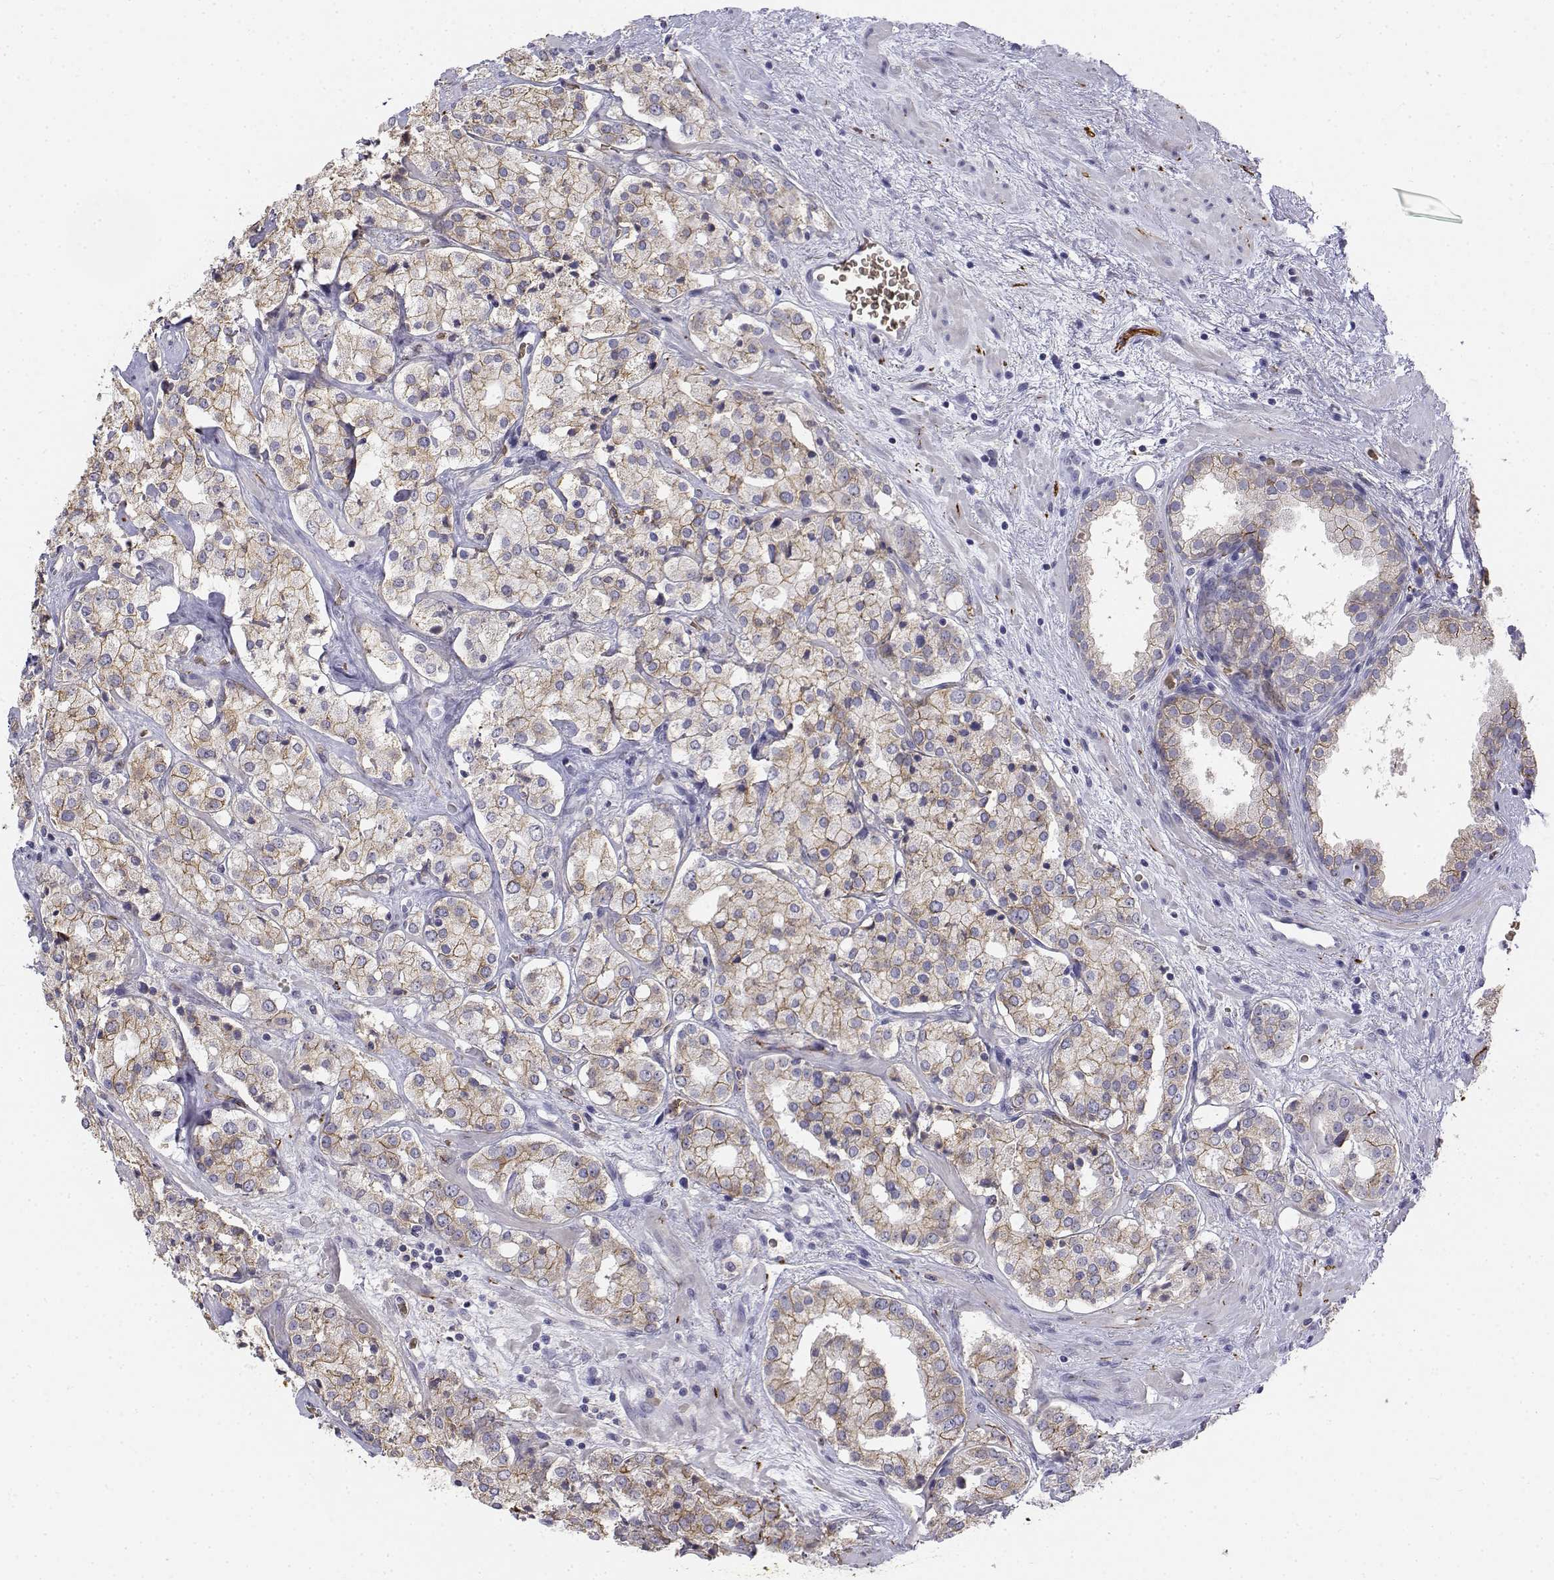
{"staining": {"intensity": "weak", "quantity": "25%-75%", "location": "cytoplasmic/membranous"}, "tissue": "prostate cancer", "cell_type": "Tumor cells", "image_type": "cancer", "snomed": [{"axis": "morphology", "description": "Adenocarcinoma, NOS"}, {"axis": "topography", "description": "Prostate"}], "caption": "Weak cytoplasmic/membranous positivity is identified in approximately 25%-75% of tumor cells in adenocarcinoma (prostate).", "gene": "CADM1", "patient": {"sex": "male", "age": 66}}